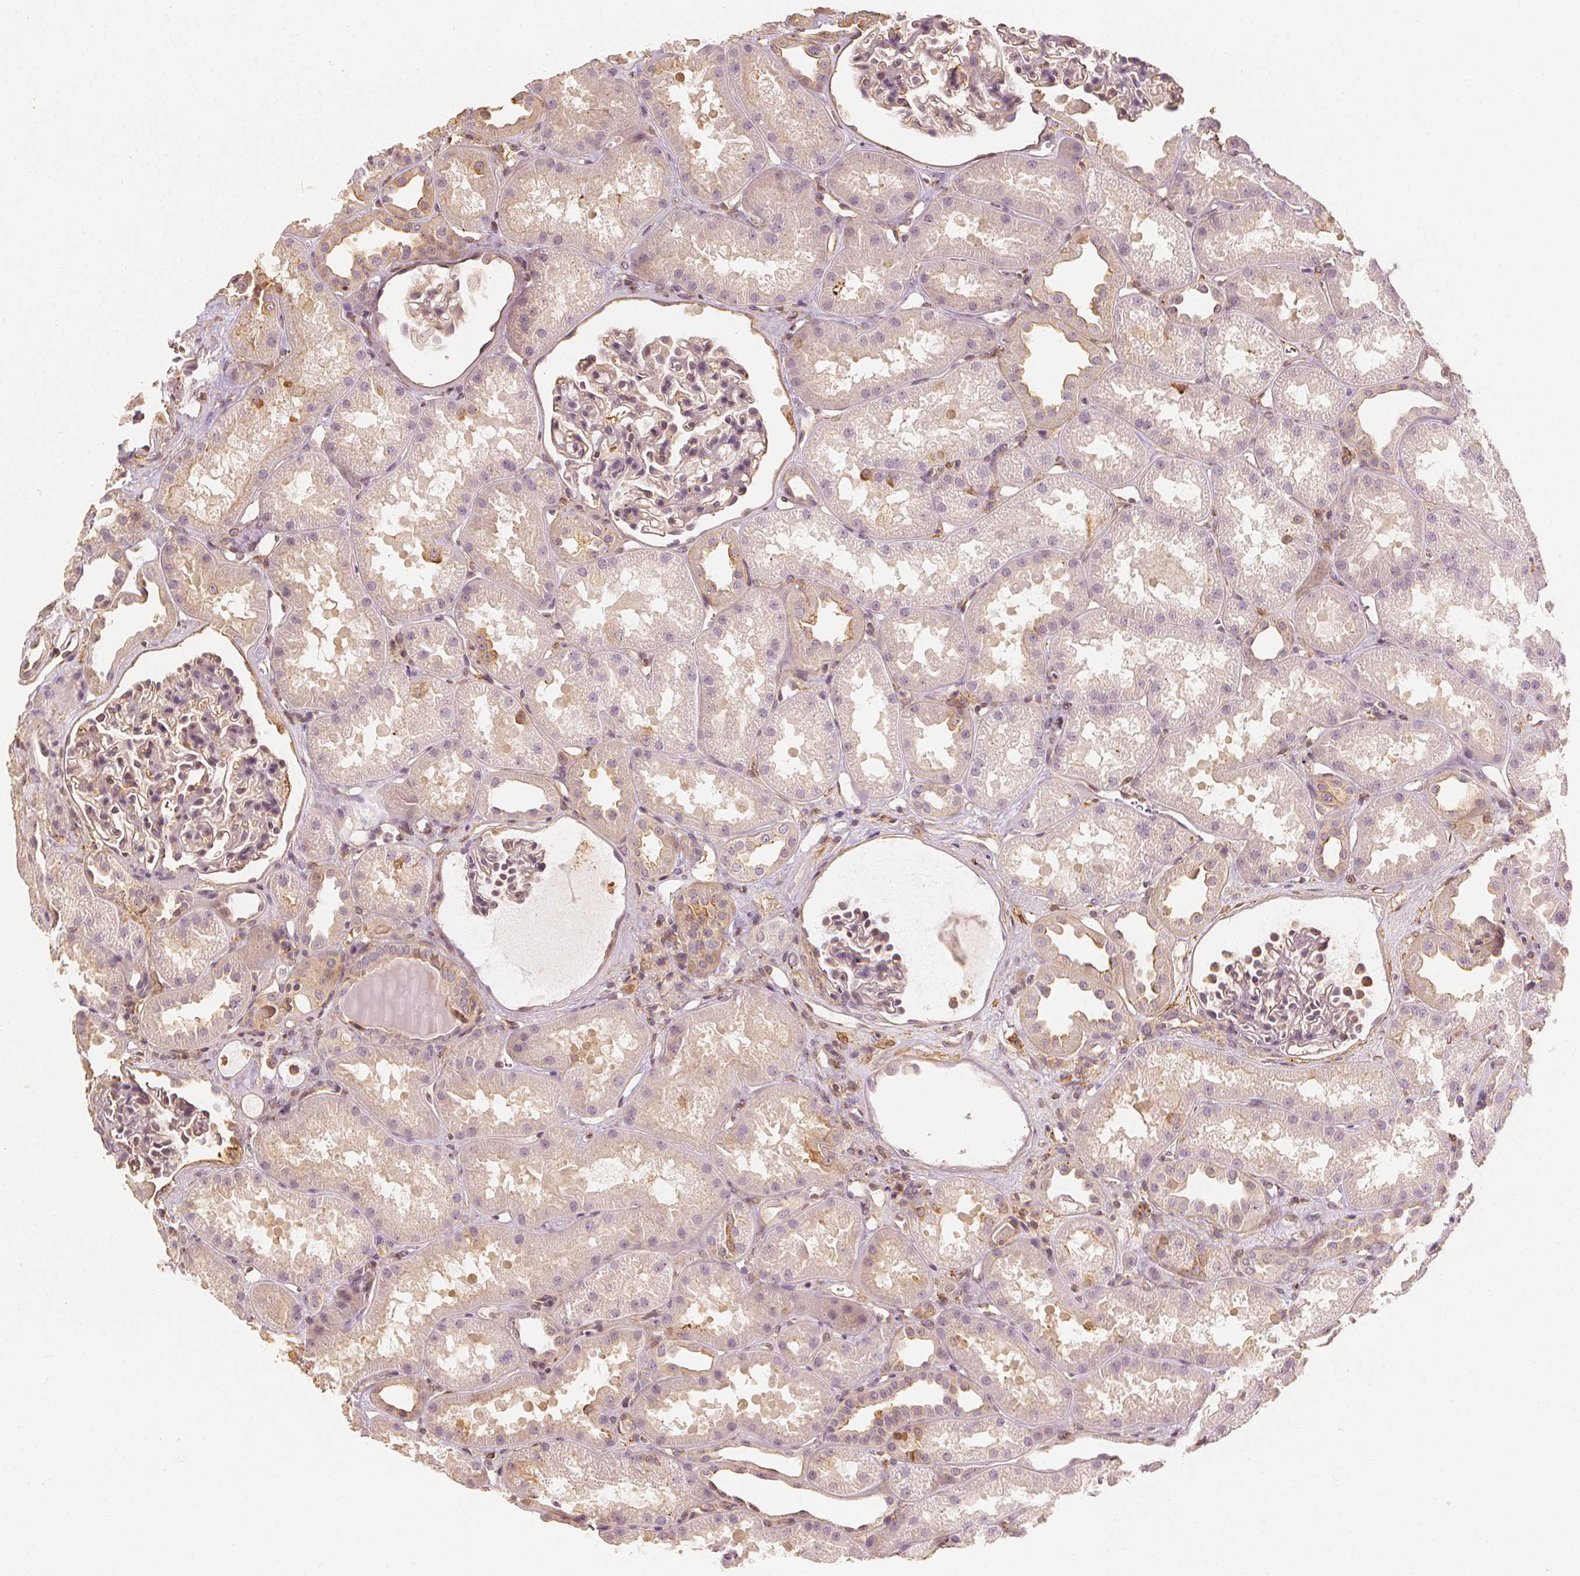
{"staining": {"intensity": "negative", "quantity": "none", "location": "none"}, "tissue": "kidney", "cell_type": "Cells in glomeruli", "image_type": "normal", "snomed": [{"axis": "morphology", "description": "Normal tissue, NOS"}, {"axis": "topography", "description": "Kidney"}], "caption": "This is a photomicrograph of immunohistochemistry (IHC) staining of benign kidney, which shows no expression in cells in glomeruli. The staining is performed using DAB brown chromogen with nuclei counter-stained in using hematoxylin.", "gene": "ARHGAP26", "patient": {"sex": "male", "age": 61}}